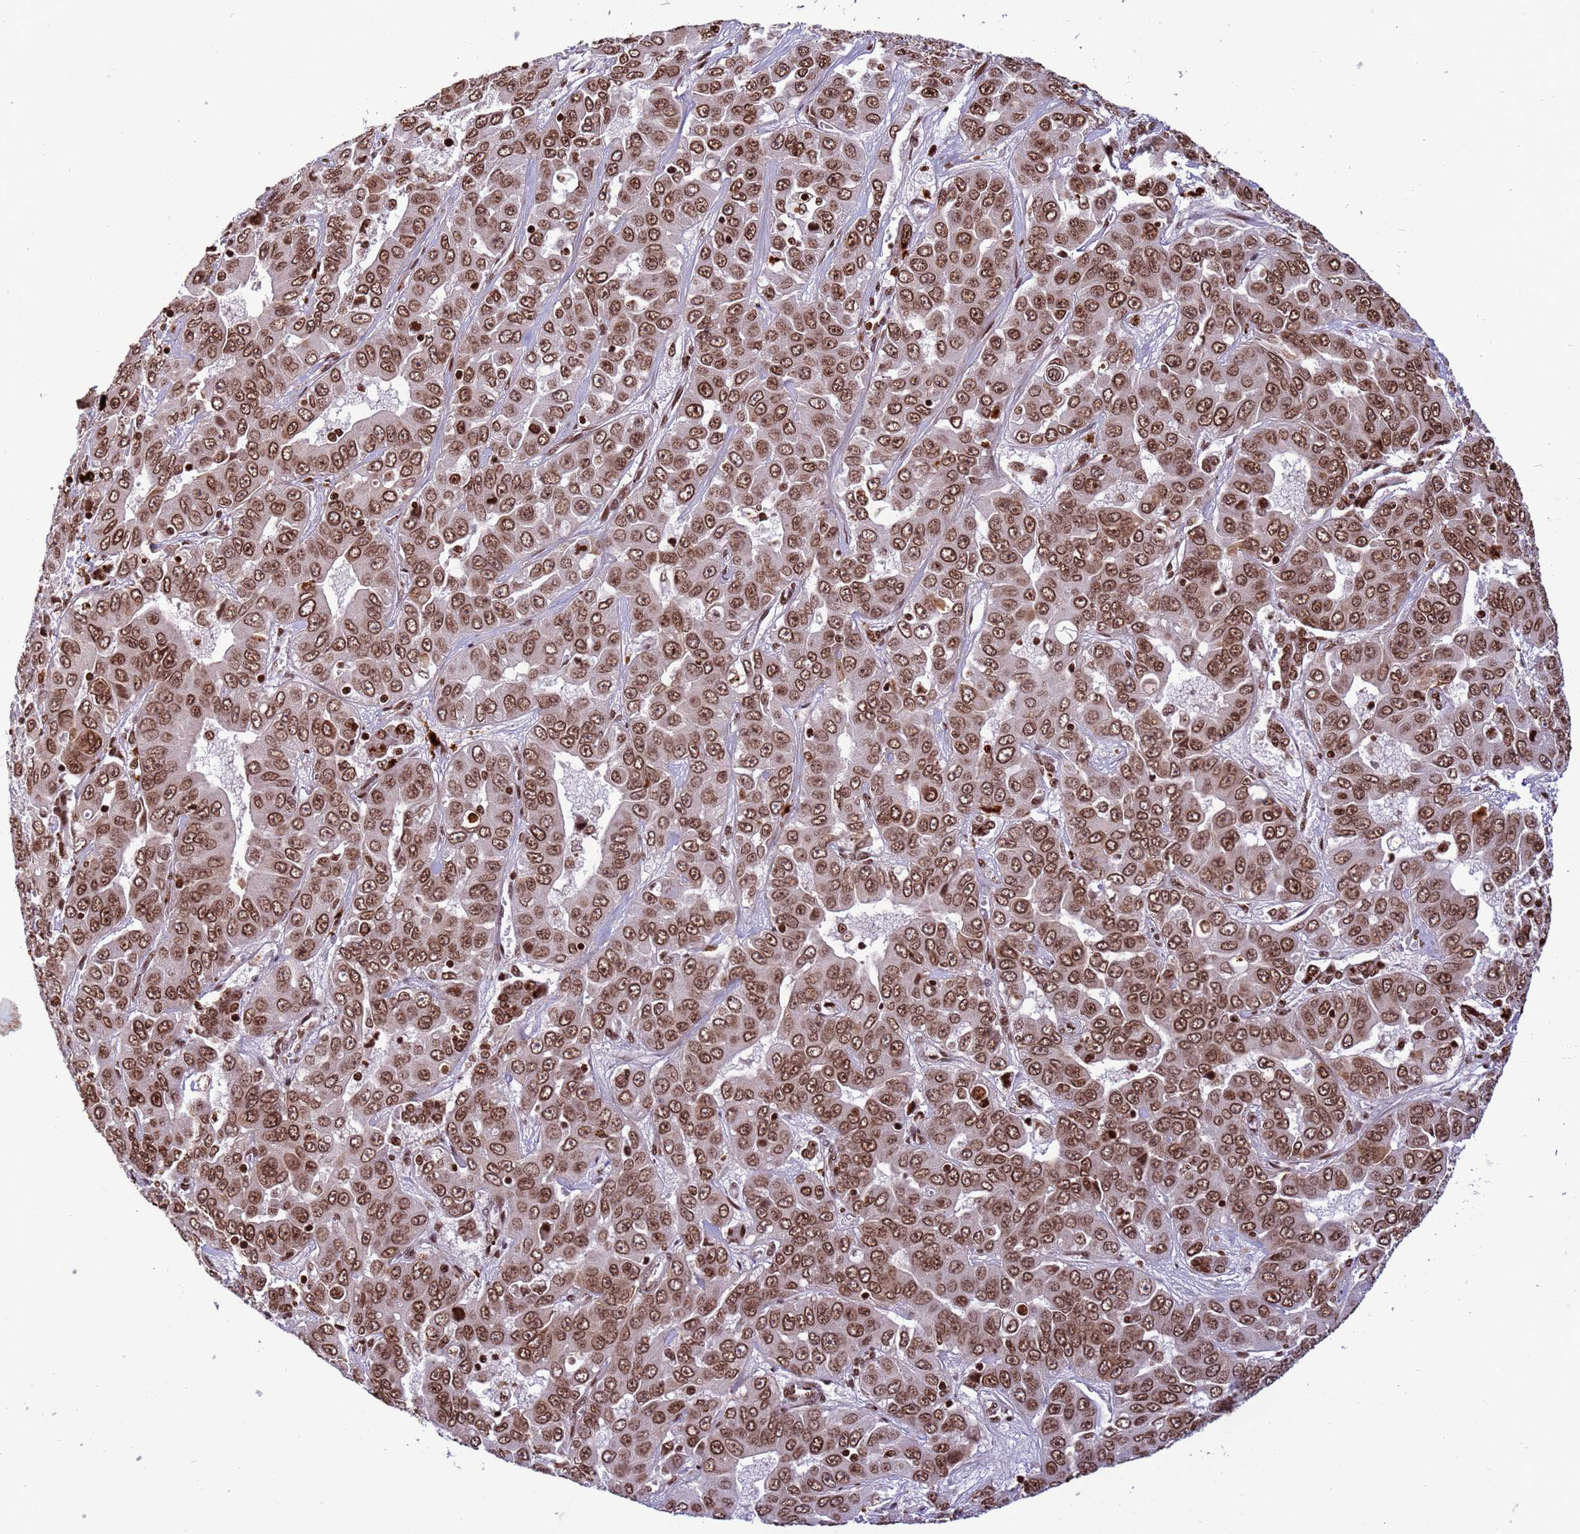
{"staining": {"intensity": "strong", "quantity": ">75%", "location": "nuclear"}, "tissue": "liver cancer", "cell_type": "Tumor cells", "image_type": "cancer", "snomed": [{"axis": "morphology", "description": "Cholangiocarcinoma"}, {"axis": "topography", "description": "Liver"}], "caption": "Strong nuclear protein positivity is appreciated in about >75% of tumor cells in liver cancer (cholangiocarcinoma).", "gene": "H3-3B", "patient": {"sex": "female", "age": 52}}